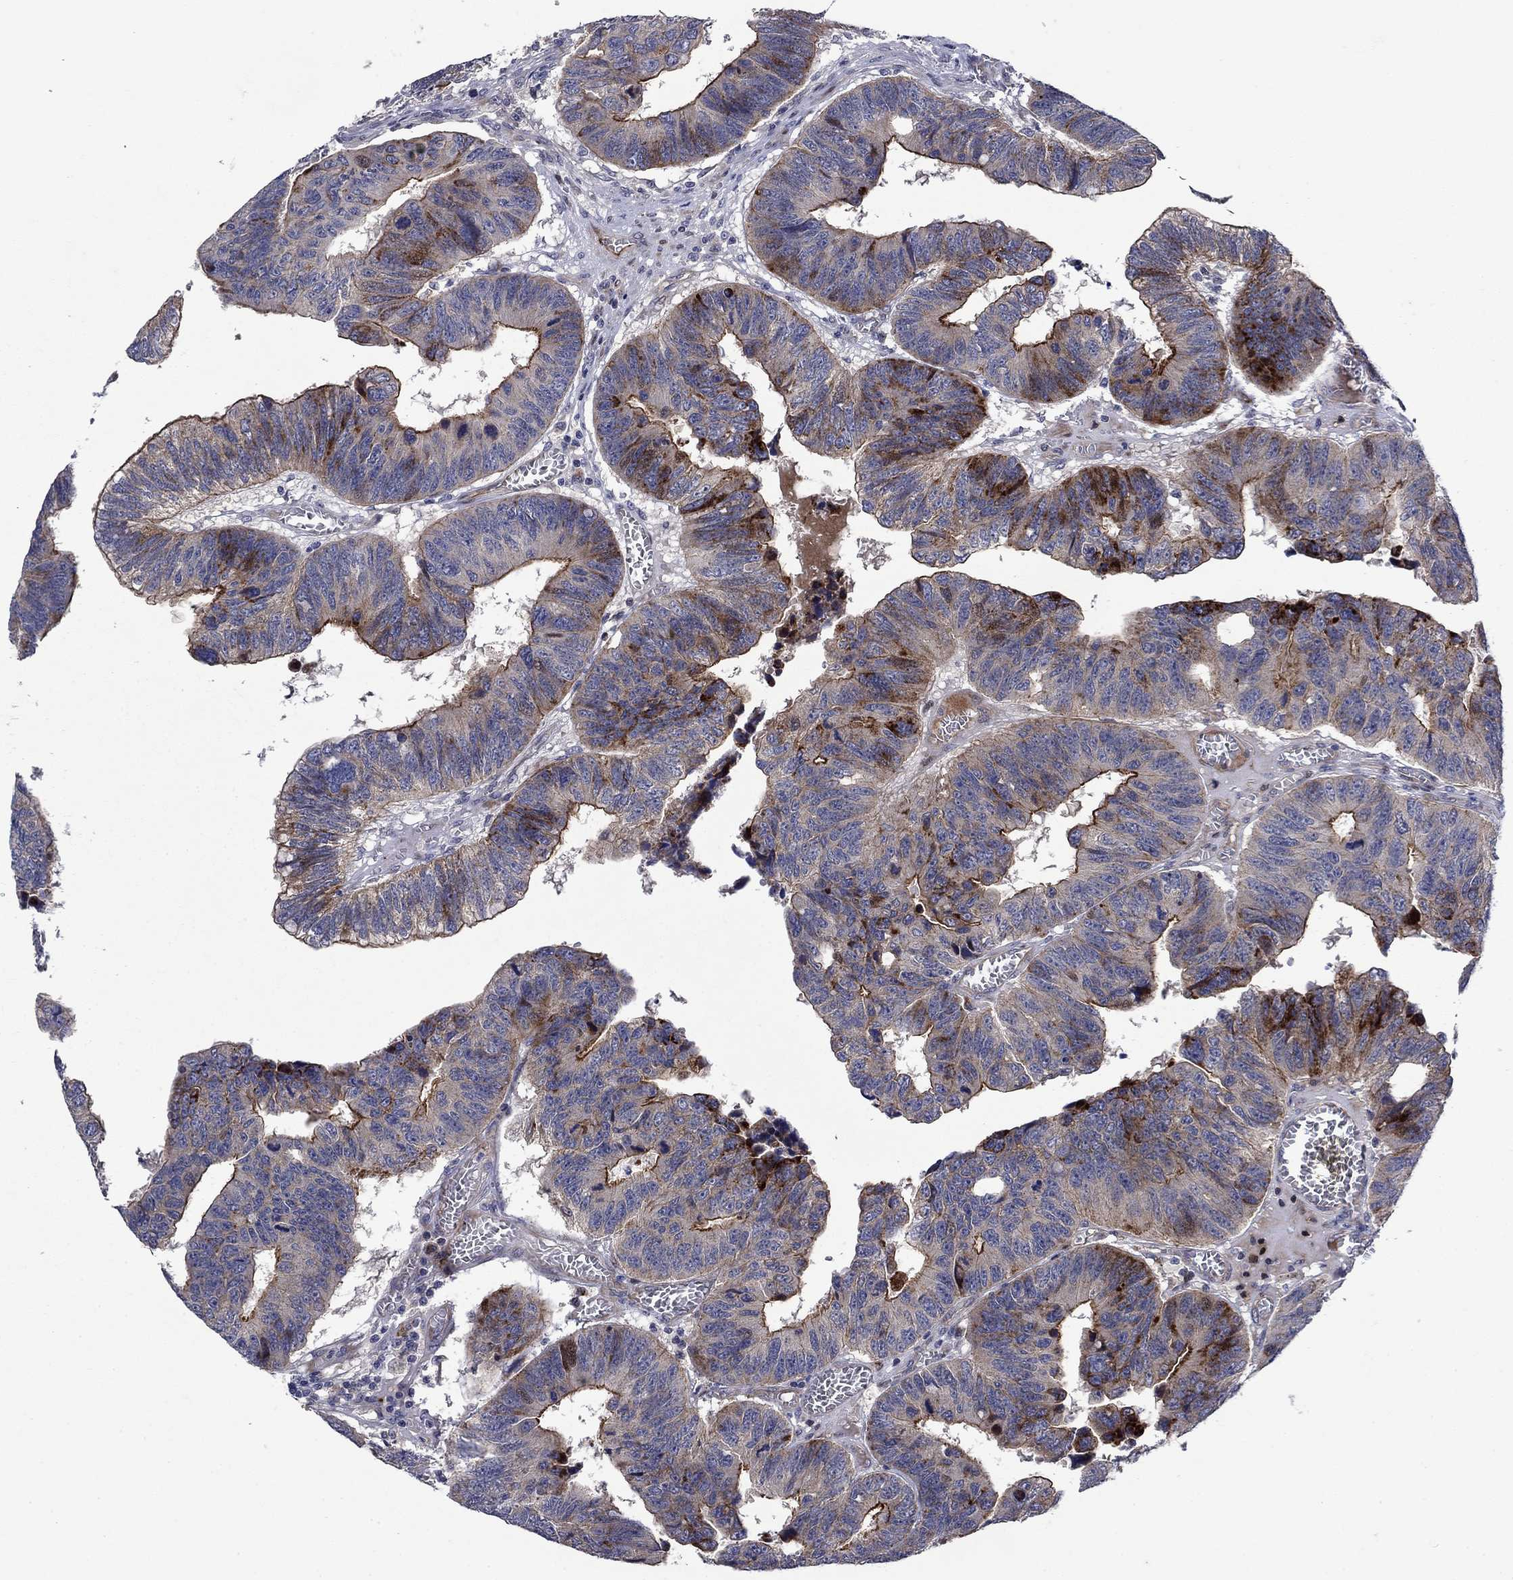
{"staining": {"intensity": "moderate", "quantity": "<25%", "location": "cytoplasmic/membranous"}, "tissue": "colorectal cancer", "cell_type": "Tumor cells", "image_type": "cancer", "snomed": [{"axis": "morphology", "description": "Adenocarcinoma, NOS"}, {"axis": "topography", "description": "Appendix"}, {"axis": "topography", "description": "Colon"}, {"axis": "topography", "description": "Cecum"}, {"axis": "topography", "description": "Colon asc"}], "caption": "The immunohistochemical stain highlights moderate cytoplasmic/membranous expression in tumor cells of colorectal cancer (adenocarcinoma) tissue.", "gene": "SLC7A1", "patient": {"sex": "female", "age": 85}}